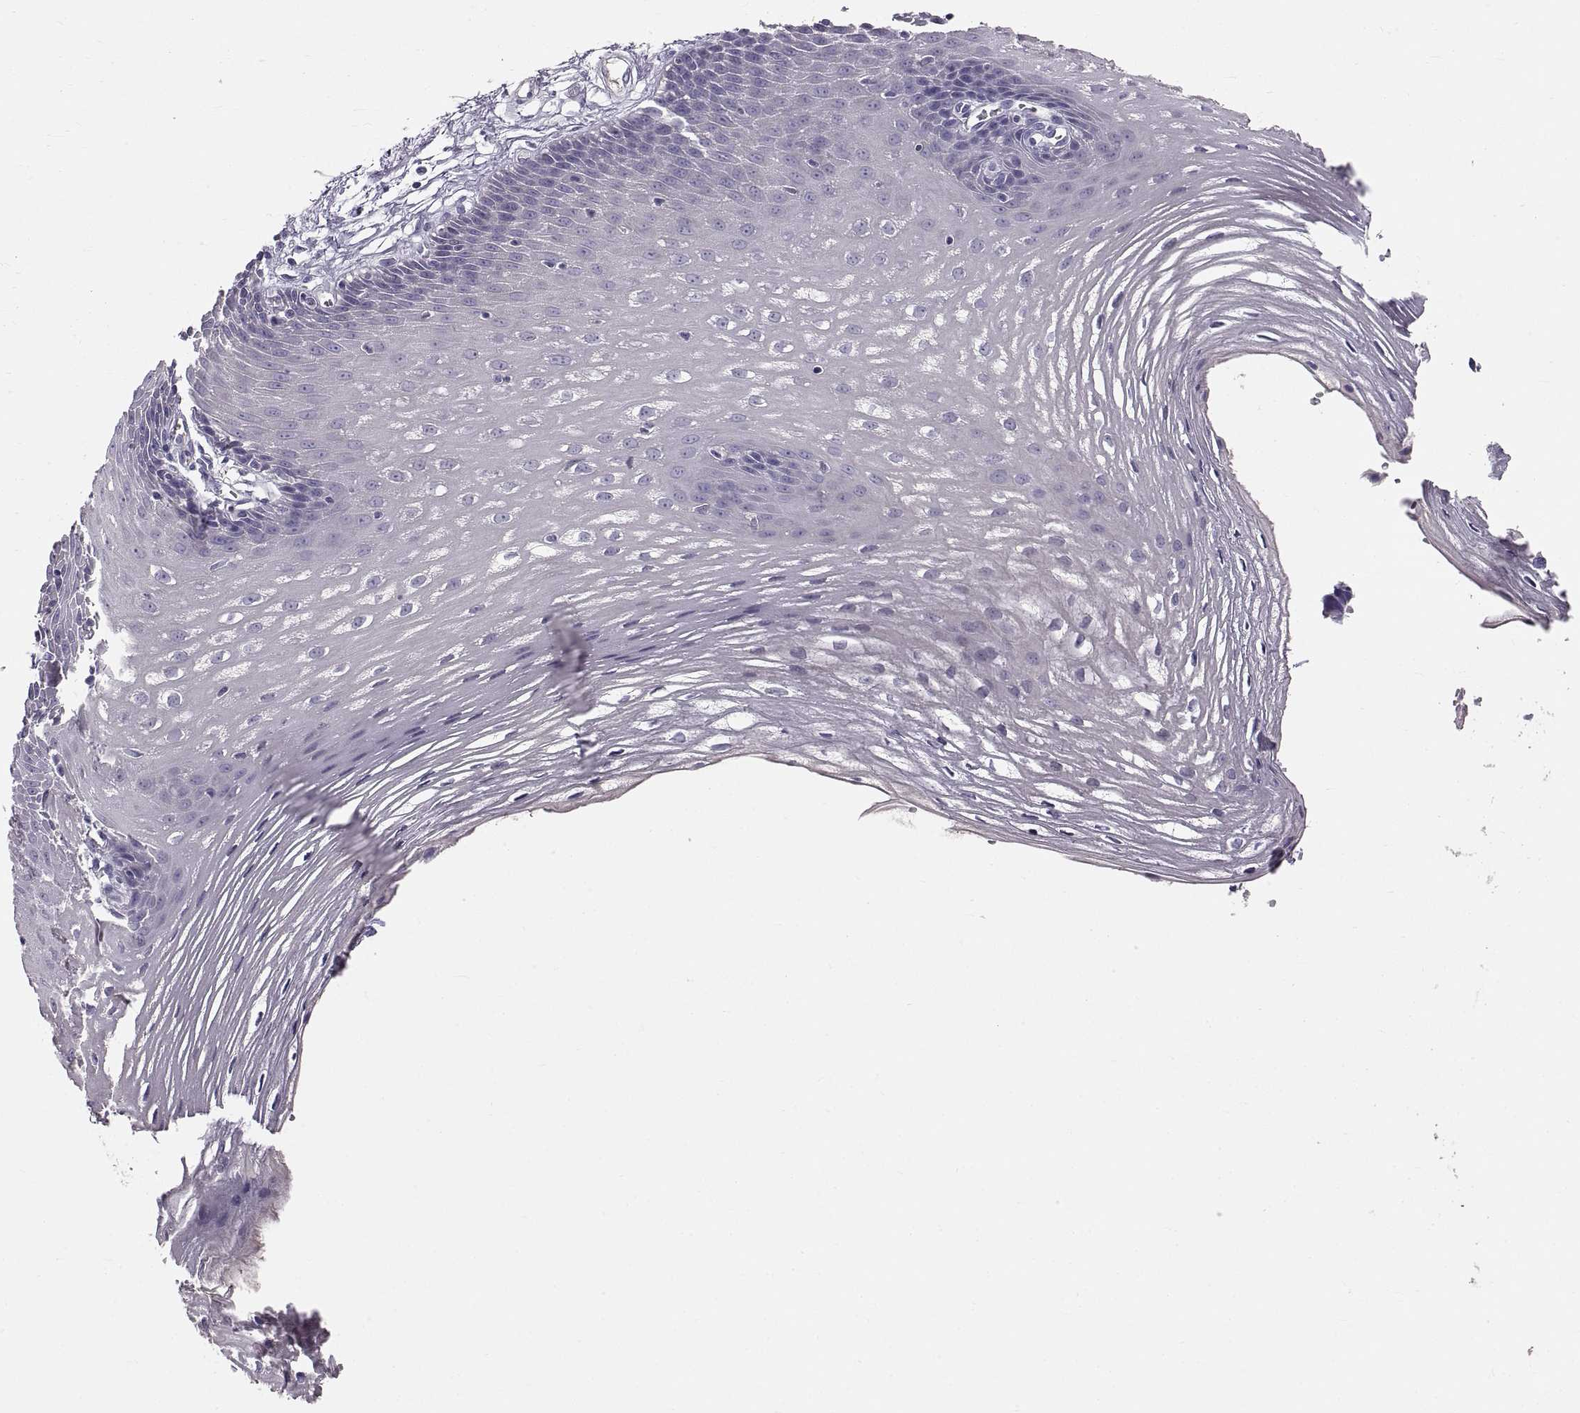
{"staining": {"intensity": "negative", "quantity": "none", "location": "none"}, "tissue": "esophagus", "cell_type": "Squamous epithelial cells", "image_type": "normal", "snomed": [{"axis": "morphology", "description": "Normal tissue, NOS"}, {"axis": "topography", "description": "Esophagus"}], "caption": "High power microscopy photomicrograph of an immunohistochemistry (IHC) micrograph of benign esophagus, revealing no significant positivity in squamous epithelial cells. (Stains: DAB immunohistochemistry (IHC) with hematoxylin counter stain, Microscopy: brightfield microscopy at high magnification).", "gene": "ADAM32", "patient": {"sex": "male", "age": 72}}